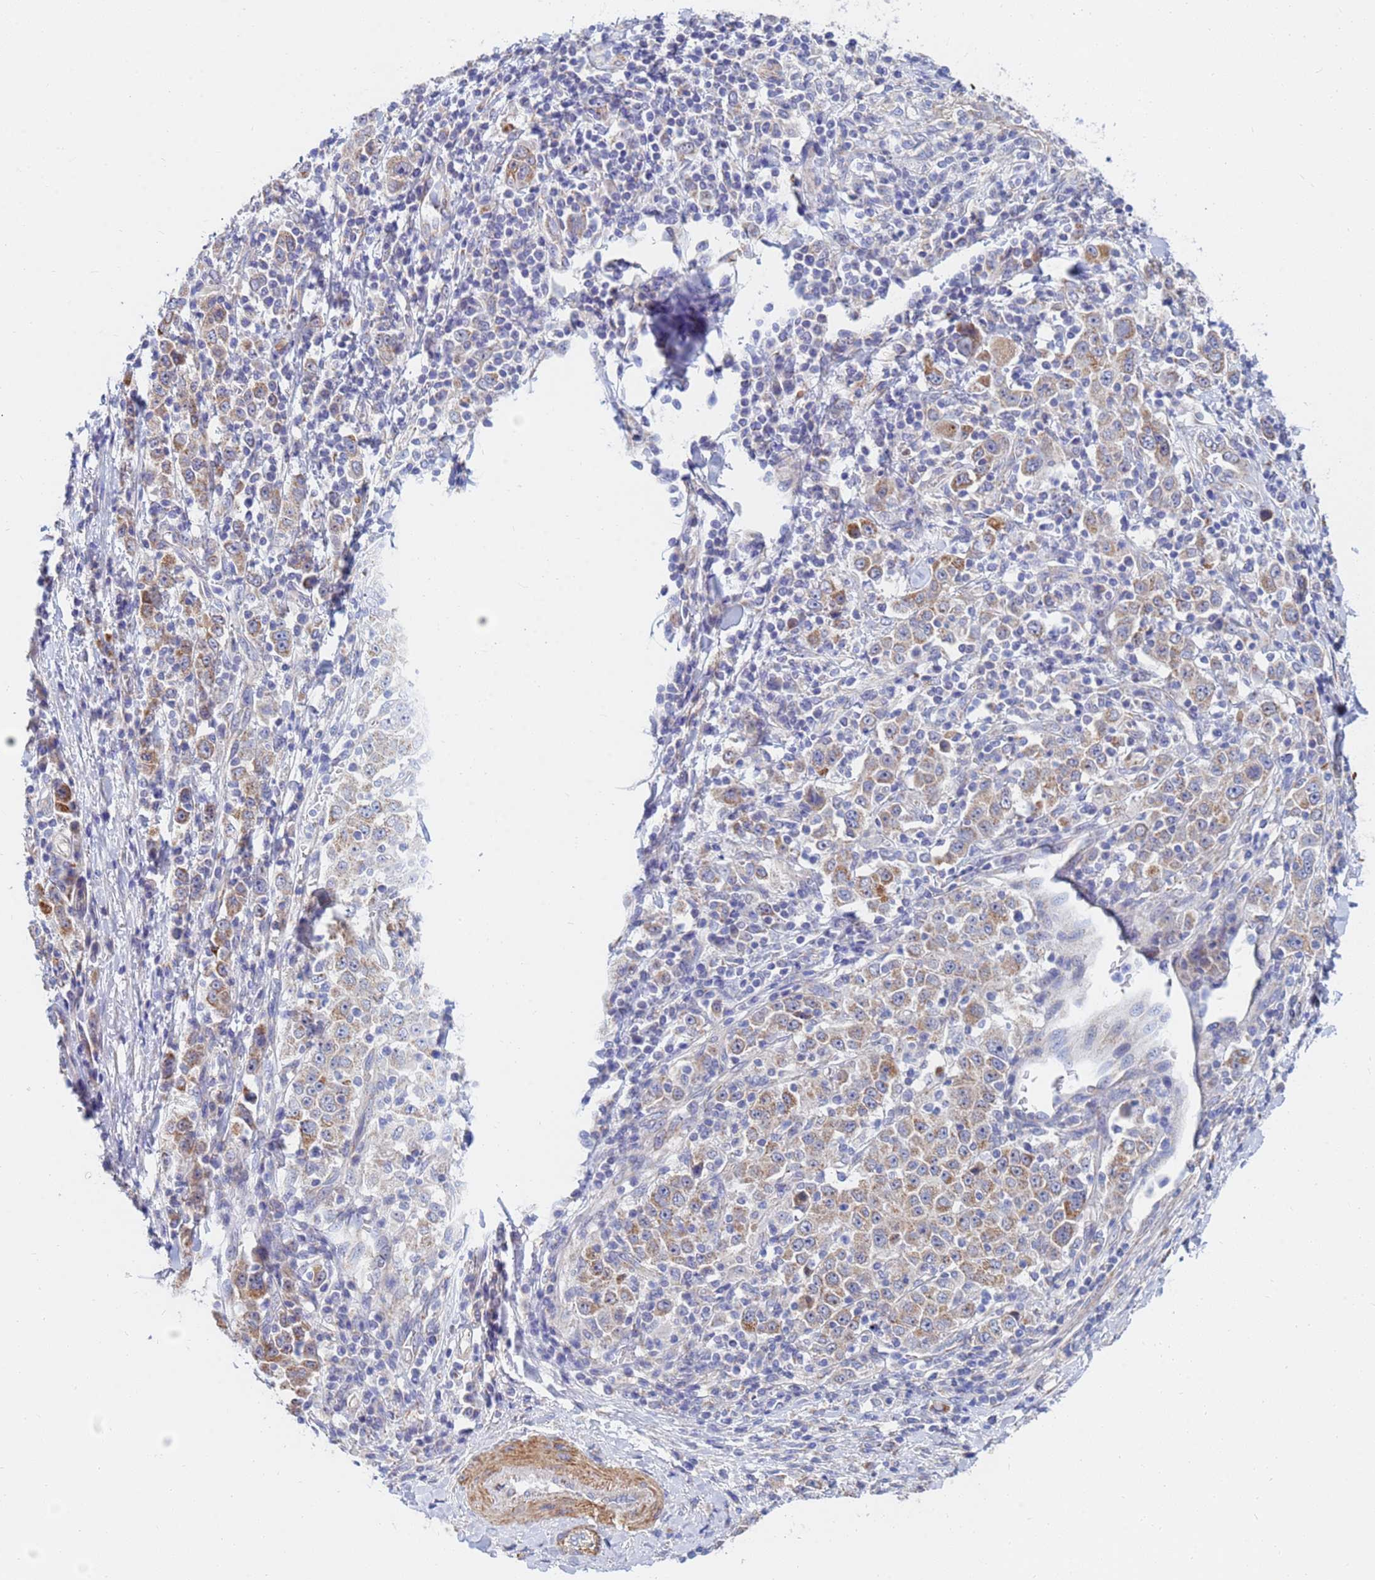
{"staining": {"intensity": "moderate", "quantity": "25%-75%", "location": "cytoplasmic/membranous"}, "tissue": "stomach cancer", "cell_type": "Tumor cells", "image_type": "cancer", "snomed": [{"axis": "morphology", "description": "Normal tissue, NOS"}, {"axis": "morphology", "description": "Adenocarcinoma, NOS"}, {"axis": "topography", "description": "Stomach, upper"}, {"axis": "topography", "description": "Stomach"}], "caption": "Immunohistochemical staining of stomach cancer displays medium levels of moderate cytoplasmic/membranous expression in about 25%-75% of tumor cells. (Stains: DAB (3,3'-diaminobenzidine) in brown, nuclei in blue, Microscopy: brightfield microscopy at high magnification).", "gene": "SDR39U1", "patient": {"sex": "male", "age": 59}}